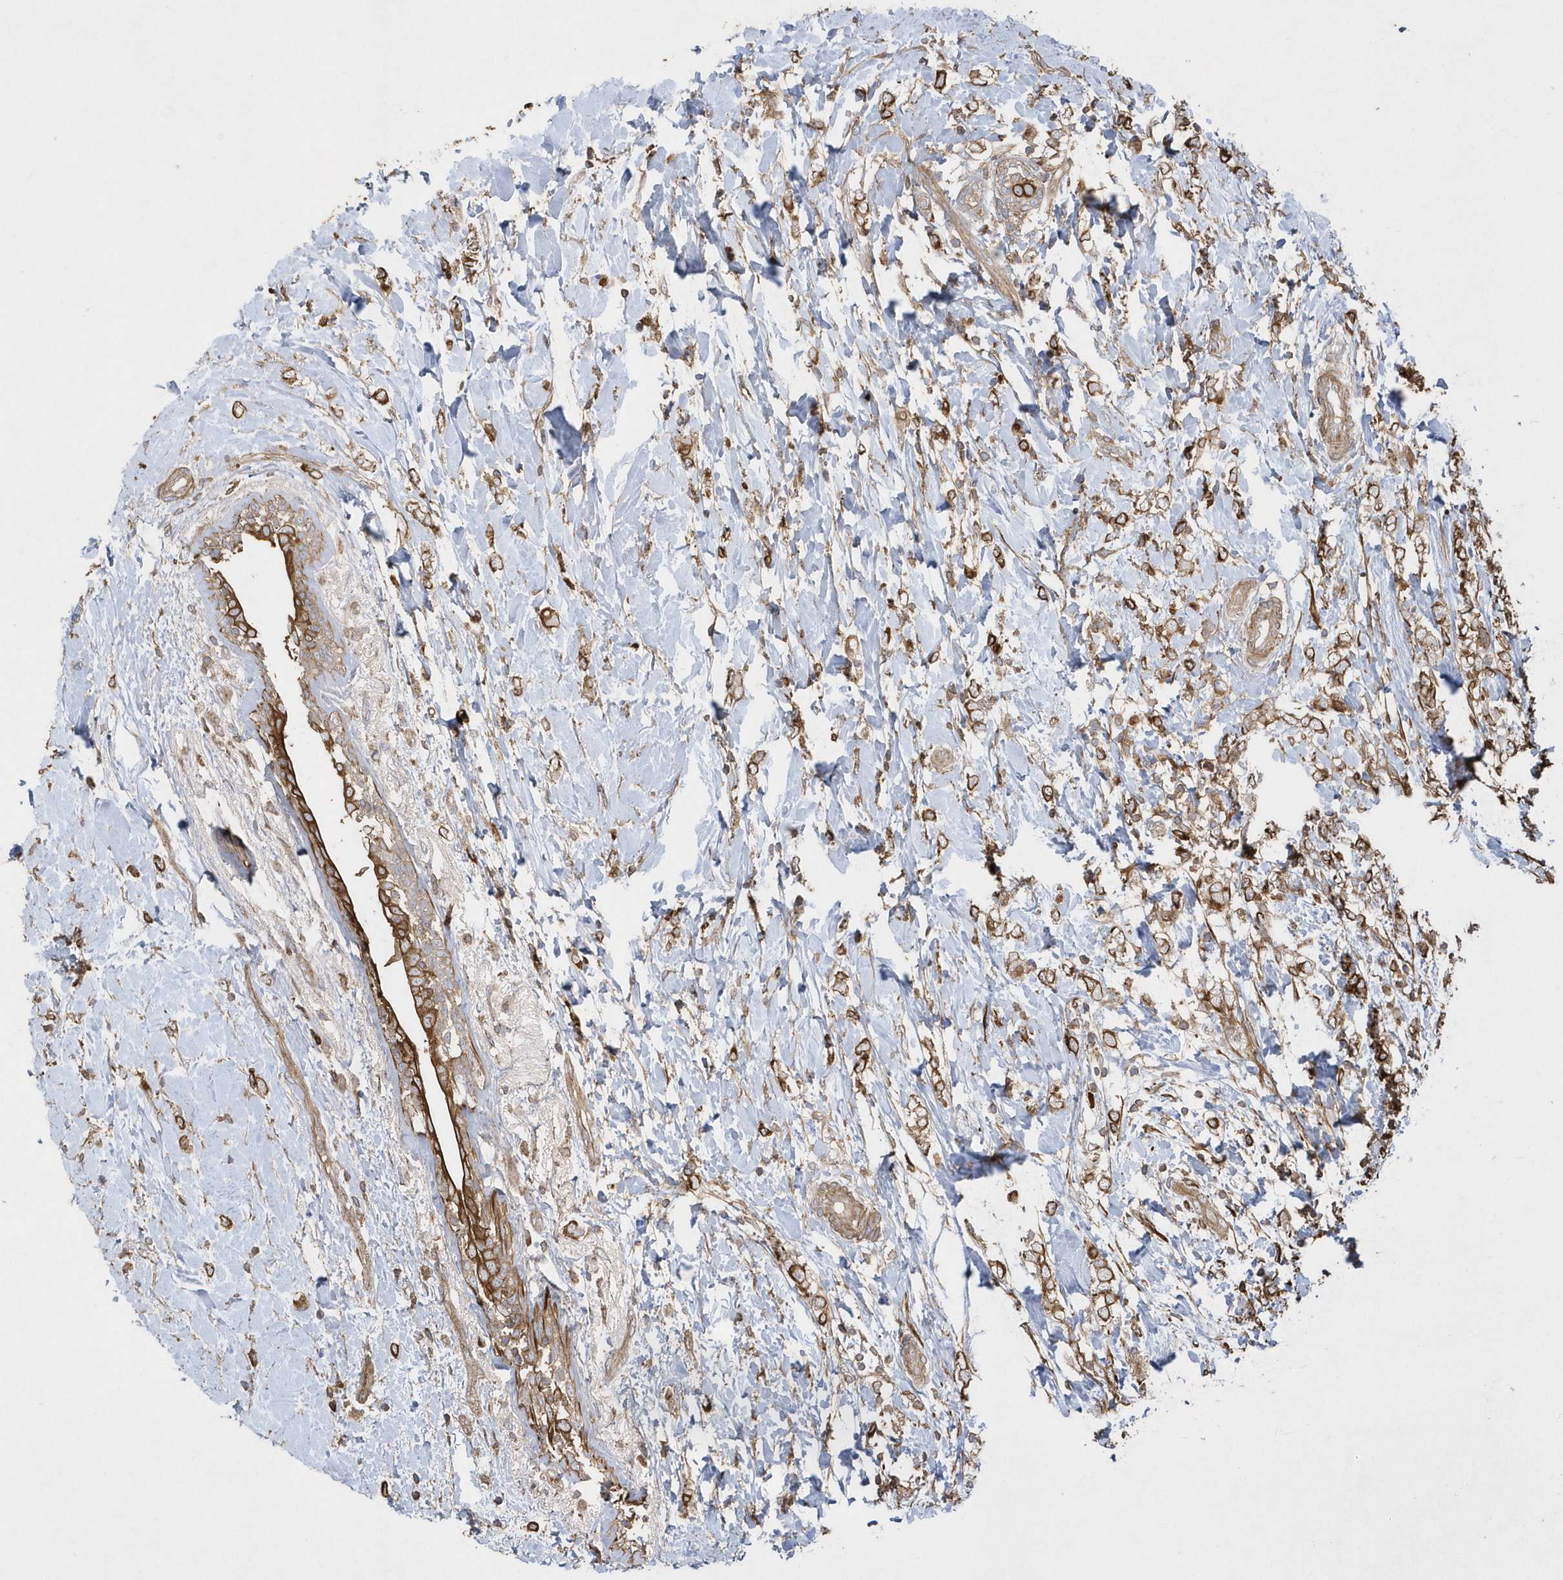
{"staining": {"intensity": "strong", "quantity": ">75%", "location": "cytoplasmic/membranous"}, "tissue": "breast cancer", "cell_type": "Tumor cells", "image_type": "cancer", "snomed": [{"axis": "morphology", "description": "Normal tissue, NOS"}, {"axis": "morphology", "description": "Lobular carcinoma"}, {"axis": "topography", "description": "Breast"}], "caption": "Protein positivity by immunohistochemistry exhibits strong cytoplasmic/membranous positivity in approximately >75% of tumor cells in lobular carcinoma (breast).", "gene": "SENP8", "patient": {"sex": "female", "age": 47}}